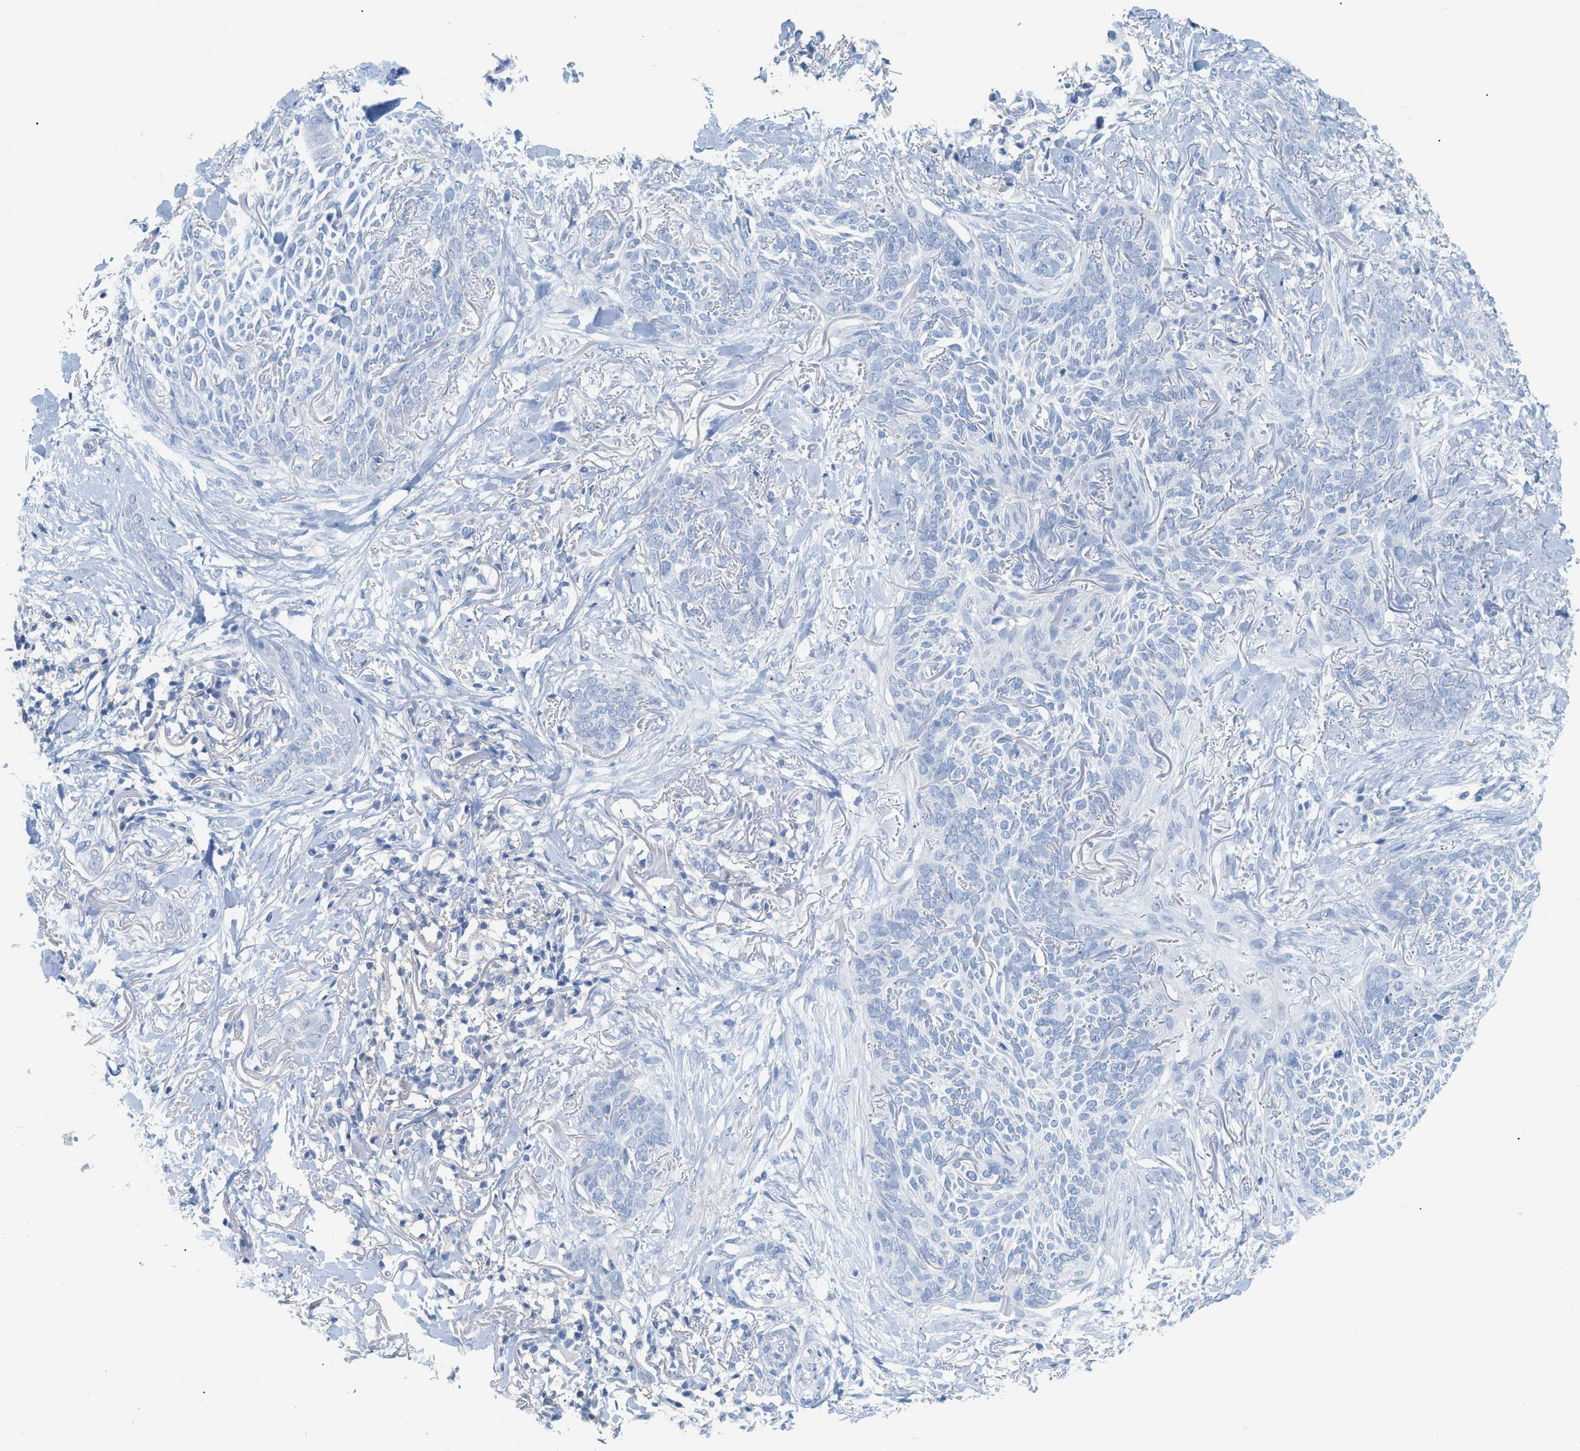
{"staining": {"intensity": "negative", "quantity": "none", "location": "none"}, "tissue": "skin cancer", "cell_type": "Tumor cells", "image_type": "cancer", "snomed": [{"axis": "morphology", "description": "Basal cell carcinoma"}, {"axis": "topography", "description": "Skin"}], "caption": "The photomicrograph shows no significant positivity in tumor cells of skin cancer (basal cell carcinoma).", "gene": "PAPPA", "patient": {"sex": "female", "age": 84}}